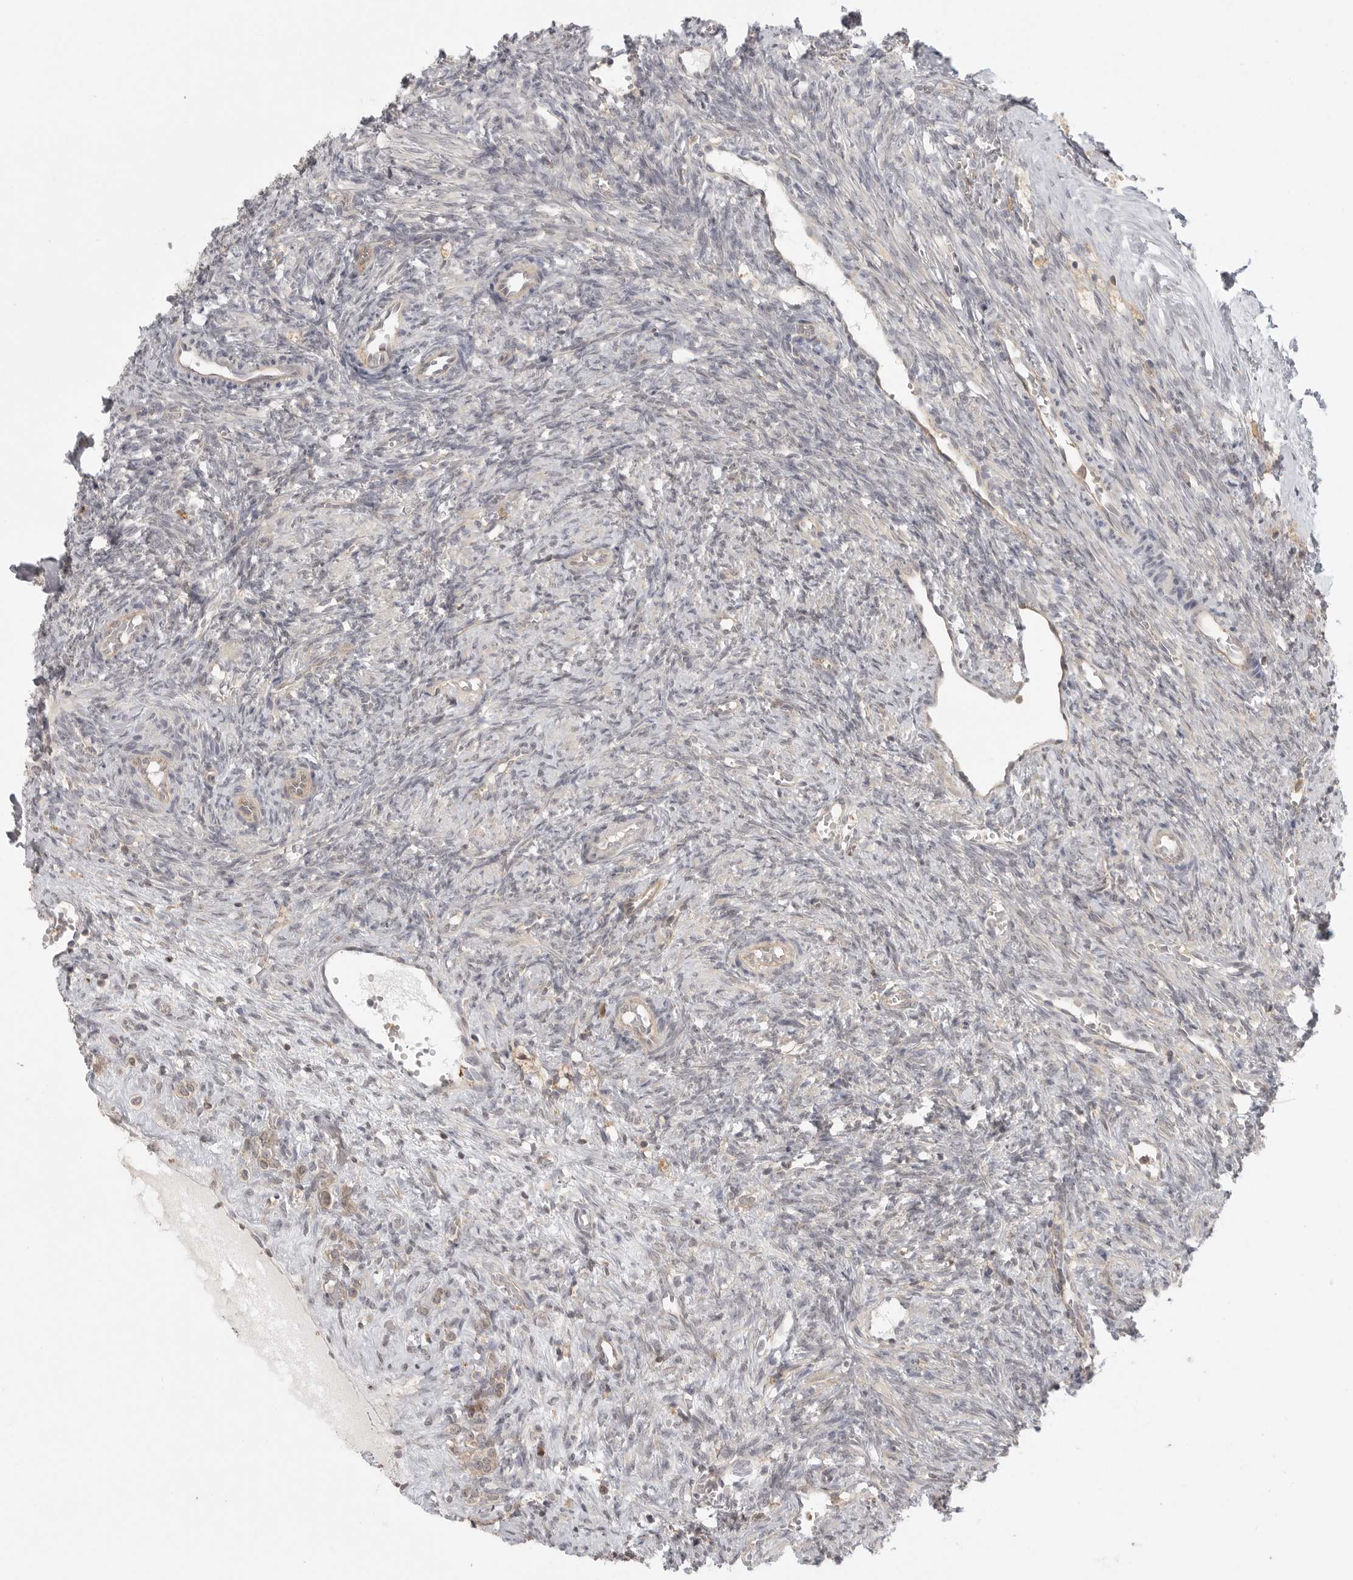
{"staining": {"intensity": "weak", "quantity": ">75%", "location": "cytoplasmic/membranous"}, "tissue": "ovary", "cell_type": "Follicle cells", "image_type": "normal", "snomed": [{"axis": "morphology", "description": "Normal tissue, NOS"}, {"axis": "topography", "description": "Ovary"}], "caption": "Immunohistochemical staining of unremarkable ovary exhibits weak cytoplasmic/membranous protein positivity in about >75% of follicle cells. The protein of interest is shown in brown color, while the nuclei are stained blue.", "gene": "DBNL", "patient": {"sex": "female", "age": 41}}